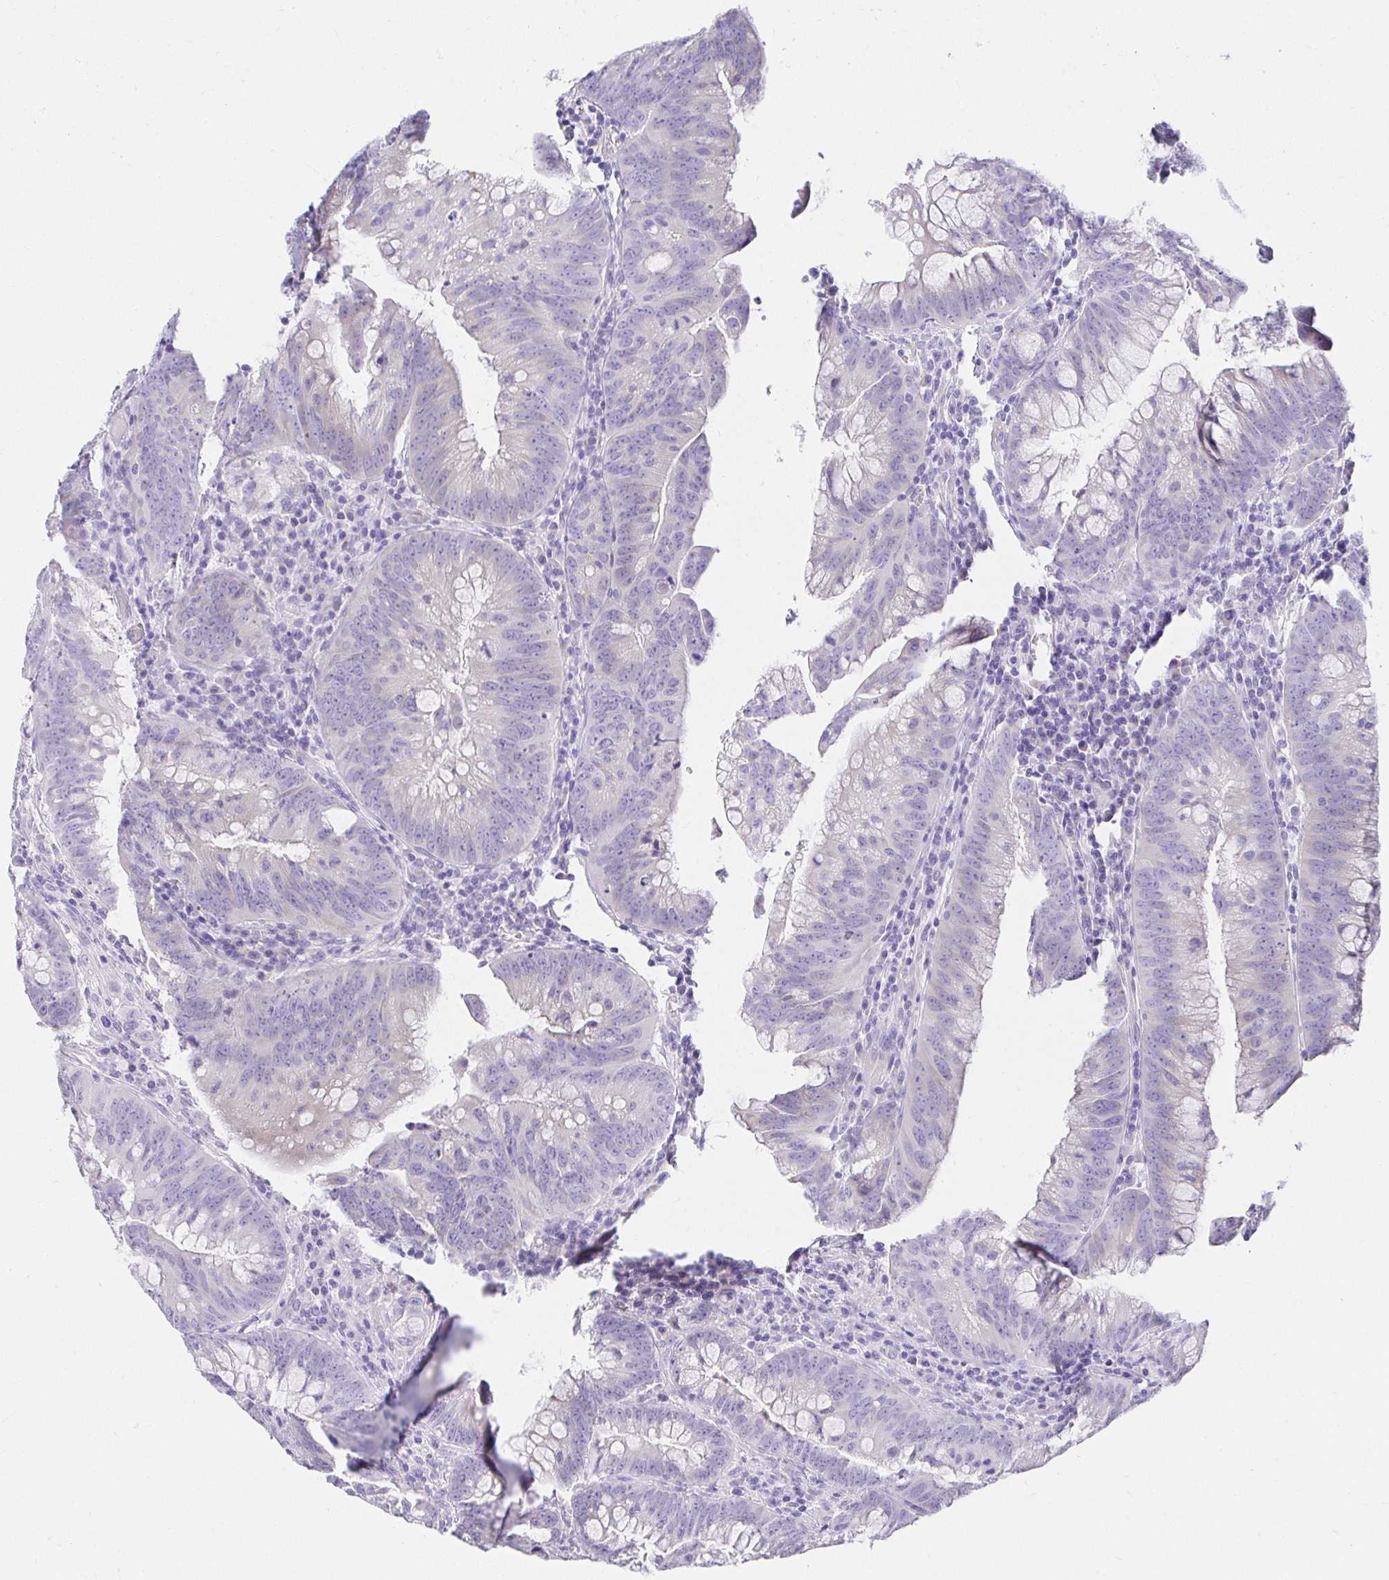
{"staining": {"intensity": "negative", "quantity": "none", "location": "none"}, "tissue": "colorectal cancer", "cell_type": "Tumor cells", "image_type": "cancer", "snomed": [{"axis": "morphology", "description": "Adenocarcinoma, NOS"}, {"axis": "topography", "description": "Colon"}], "caption": "Tumor cells show no significant expression in colorectal adenocarcinoma. The staining was performed using DAB to visualize the protein expression in brown, while the nuclei were stained in blue with hematoxylin (Magnification: 20x).", "gene": "VGLL1", "patient": {"sex": "male", "age": 62}}